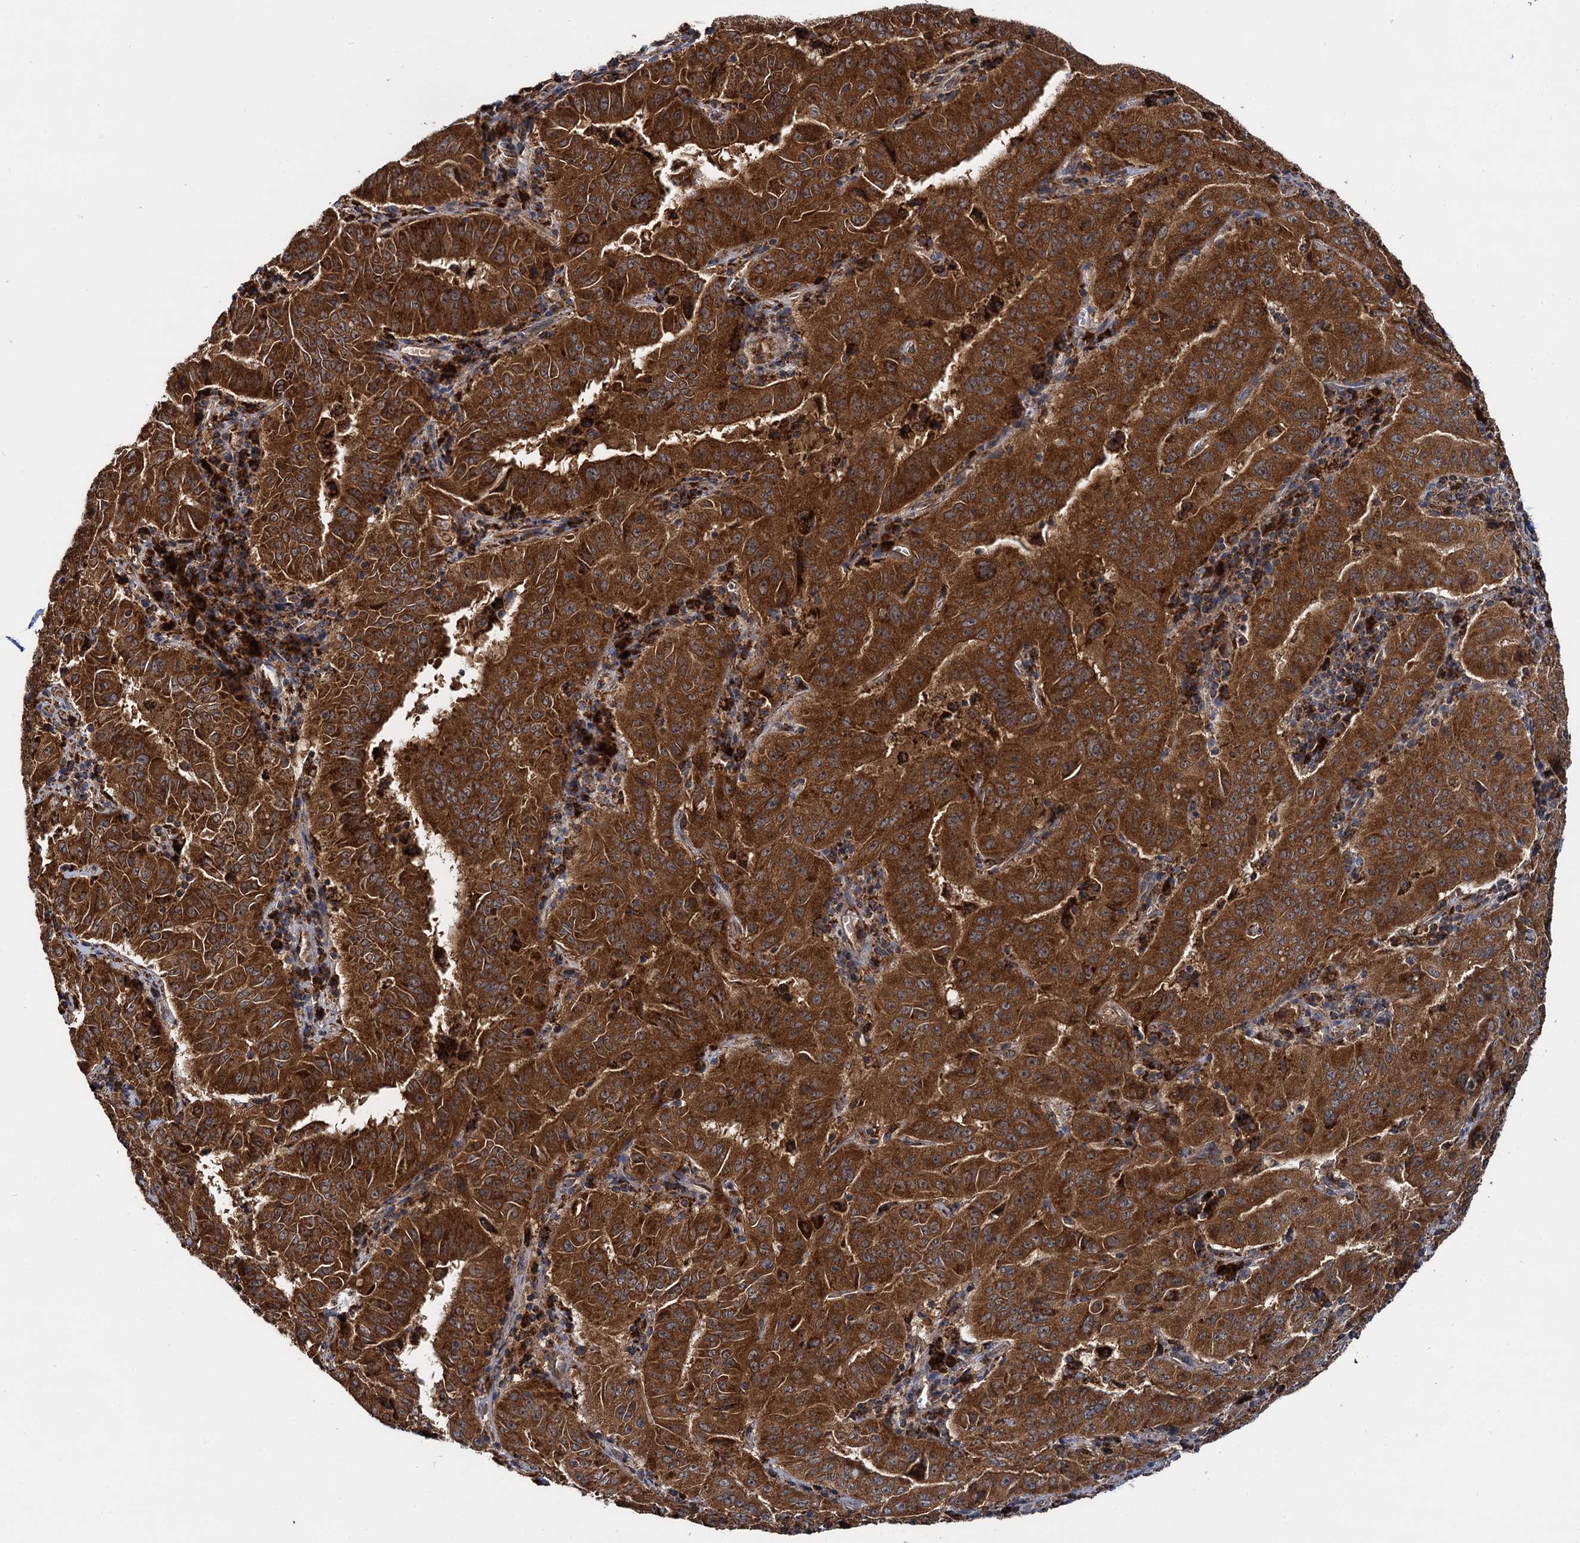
{"staining": {"intensity": "strong", "quantity": ">75%", "location": "cytoplasmic/membranous"}, "tissue": "pancreatic cancer", "cell_type": "Tumor cells", "image_type": "cancer", "snomed": [{"axis": "morphology", "description": "Adenocarcinoma, NOS"}, {"axis": "topography", "description": "Pancreas"}], "caption": "Immunohistochemistry (IHC) image of neoplastic tissue: human pancreatic cancer (adenocarcinoma) stained using IHC displays high levels of strong protein expression localized specifically in the cytoplasmic/membranous of tumor cells, appearing as a cytoplasmic/membranous brown color.", "gene": "UFM1", "patient": {"sex": "male", "age": 63}}